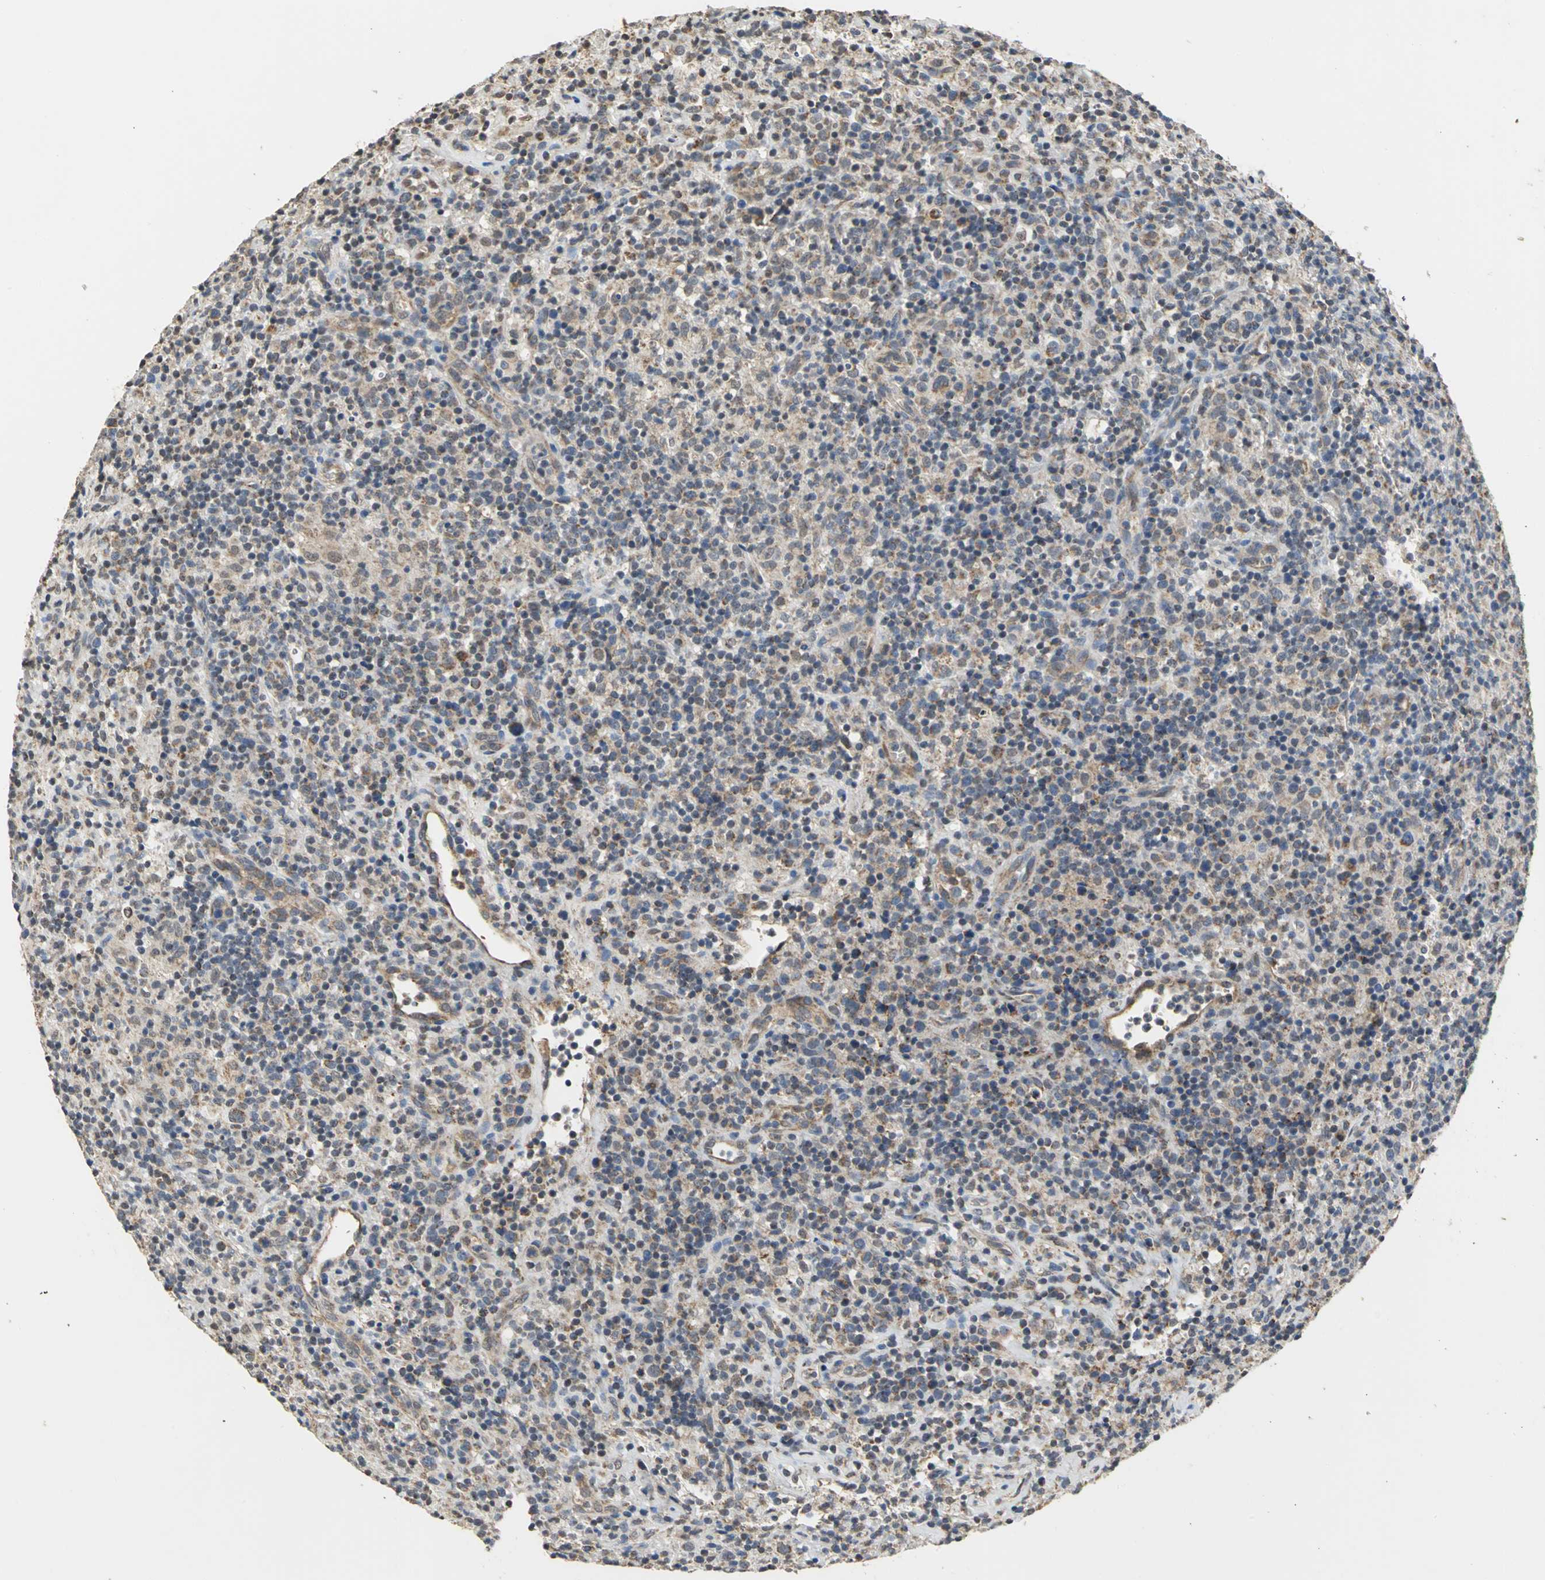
{"staining": {"intensity": "moderate", "quantity": ">75%", "location": "cytoplasmic/membranous"}, "tissue": "lymphoma", "cell_type": "Tumor cells", "image_type": "cancer", "snomed": [{"axis": "morphology", "description": "Hodgkin's disease, NOS"}, {"axis": "topography", "description": "Lymph node"}], "caption": "Human lymphoma stained with a brown dye reveals moderate cytoplasmic/membranous positive staining in about >75% of tumor cells.", "gene": "NDUFB5", "patient": {"sex": "male", "age": 65}}